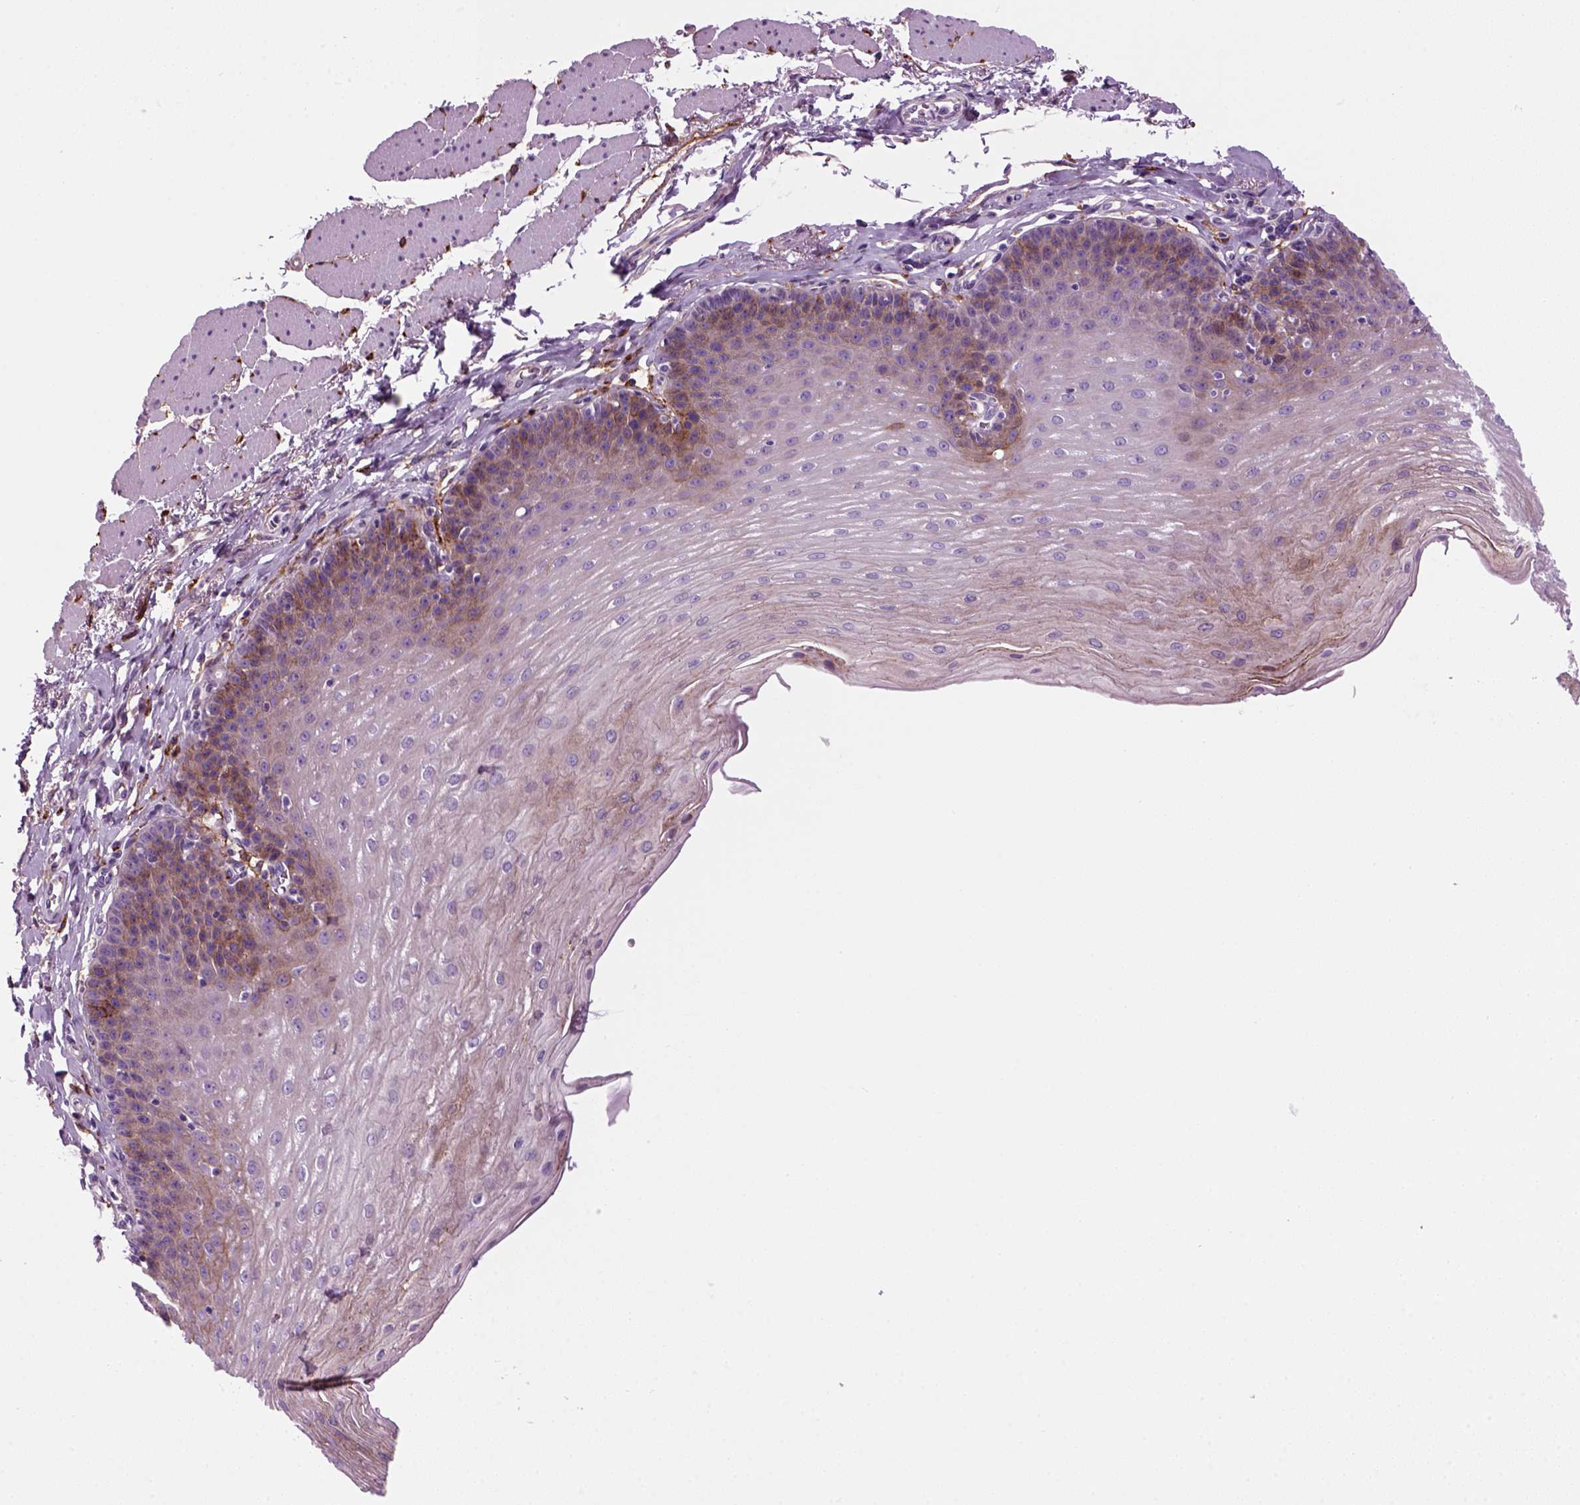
{"staining": {"intensity": "weak", "quantity": "25%-75%", "location": "cytoplasmic/membranous"}, "tissue": "esophagus", "cell_type": "Squamous epithelial cells", "image_type": "normal", "snomed": [{"axis": "morphology", "description": "Normal tissue, NOS"}, {"axis": "topography", "description": "Esophagus"}], "caption": "Esophagus stained for a protein (brown) reveals weak cytoplasmic/membranous positive expression in approximately 25%-75% of squamous epithelial cells.", "gene": "MARCKS", "patient": {"sex": "female", "age": 81}}